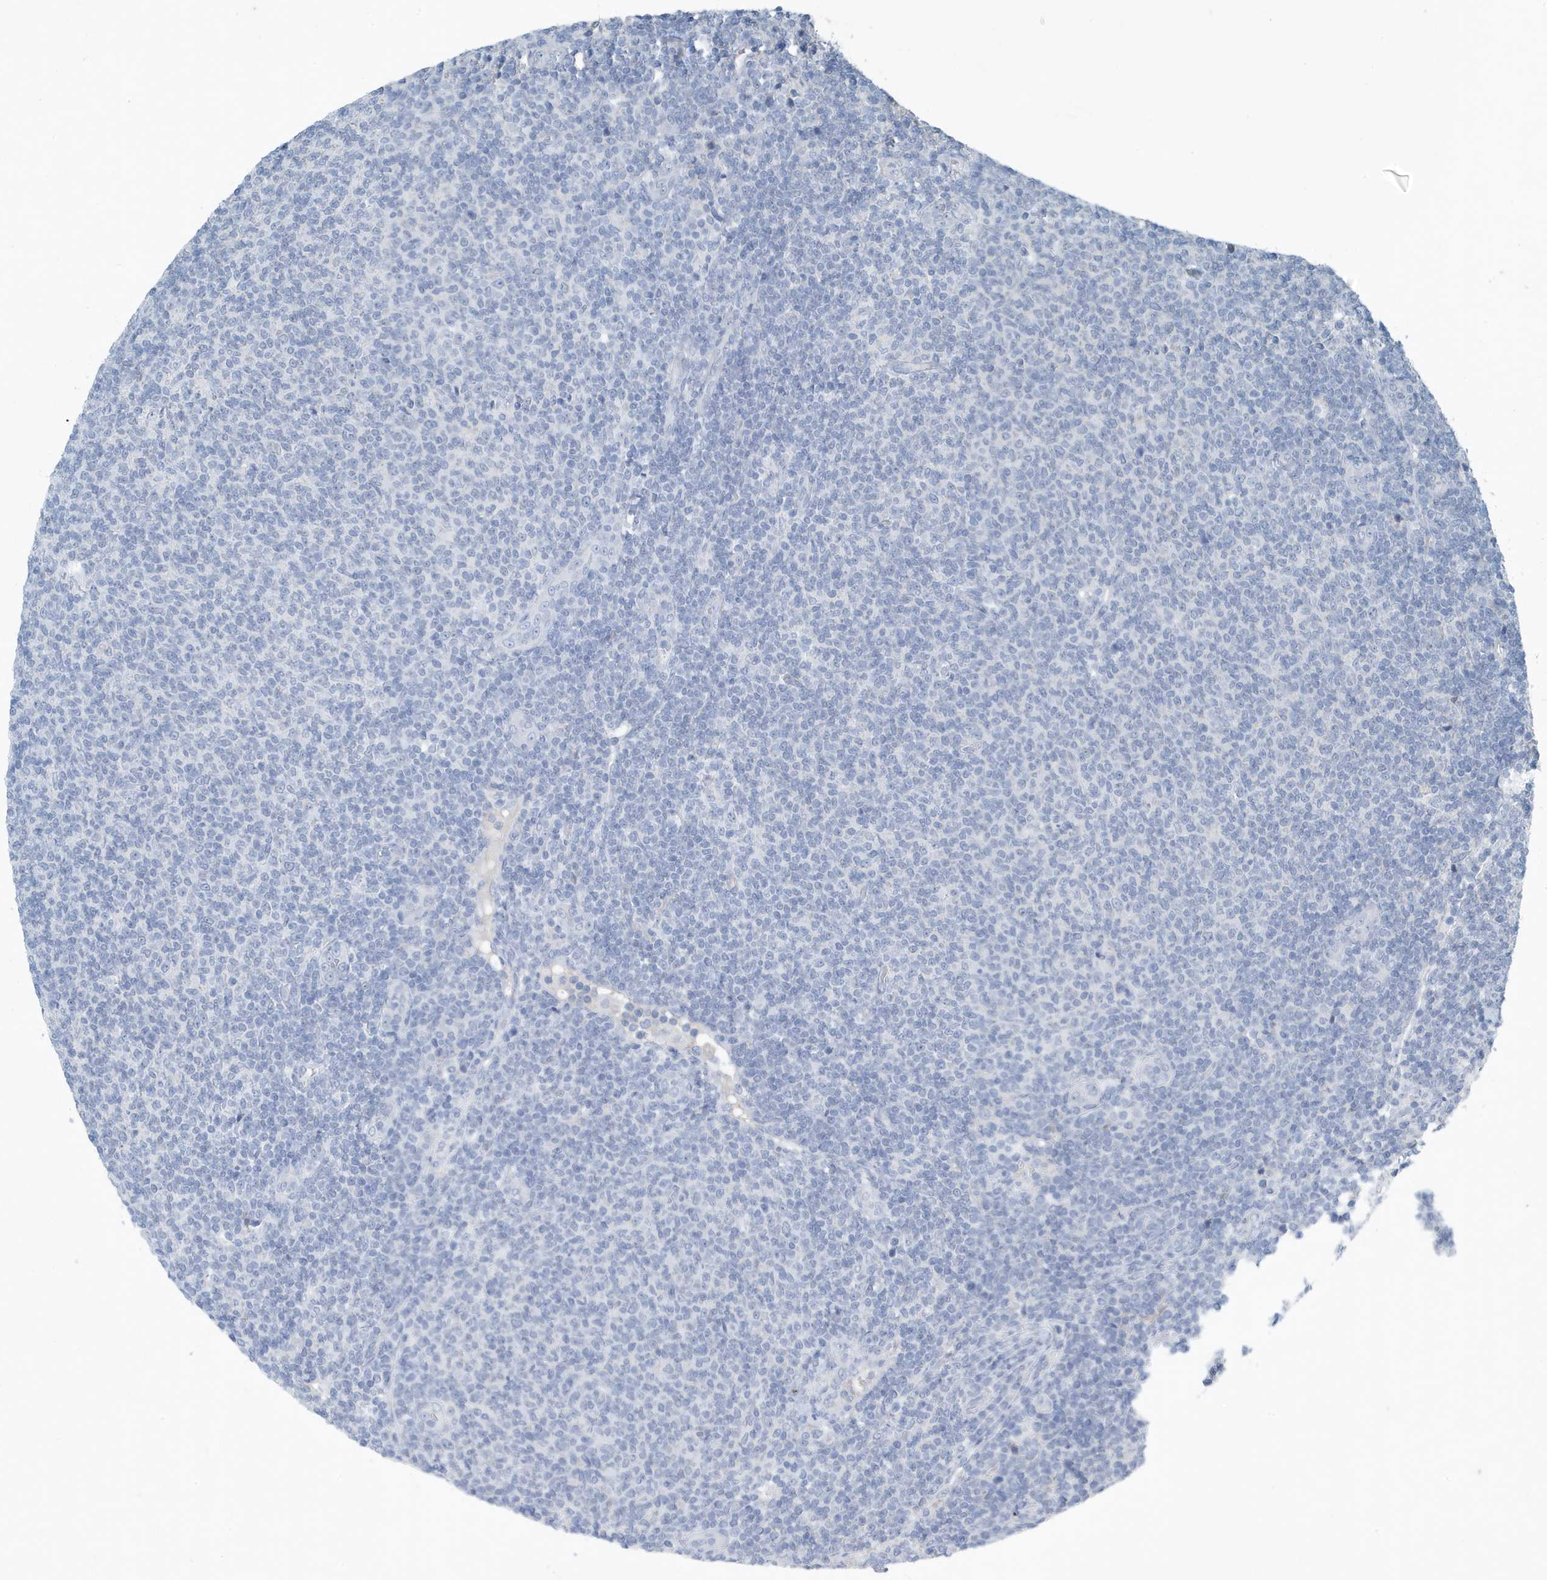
{"staining": {"intensity": "negative", "quantity": "none", "location": "none"}, "tissue": "lymphoma", "cell_type": "Tumor cells", "image_type": "cancer", "snomed": [{"axis": "morphology", "description": "Malignant lymphoma, non-Hodgkin's type, Low grade"}, {"axis": "topography", "description": "Lymph node"}], "caption": "A high-resolution histopathology image shows immunohistochemistry (IHC) staining of low-grade malignant lymphoma, non-Hodgkin's type, which displays no significant staining in tumor cells.", "gene": "UGT2B4", "patient": {"sex": "male", "age": 66}}